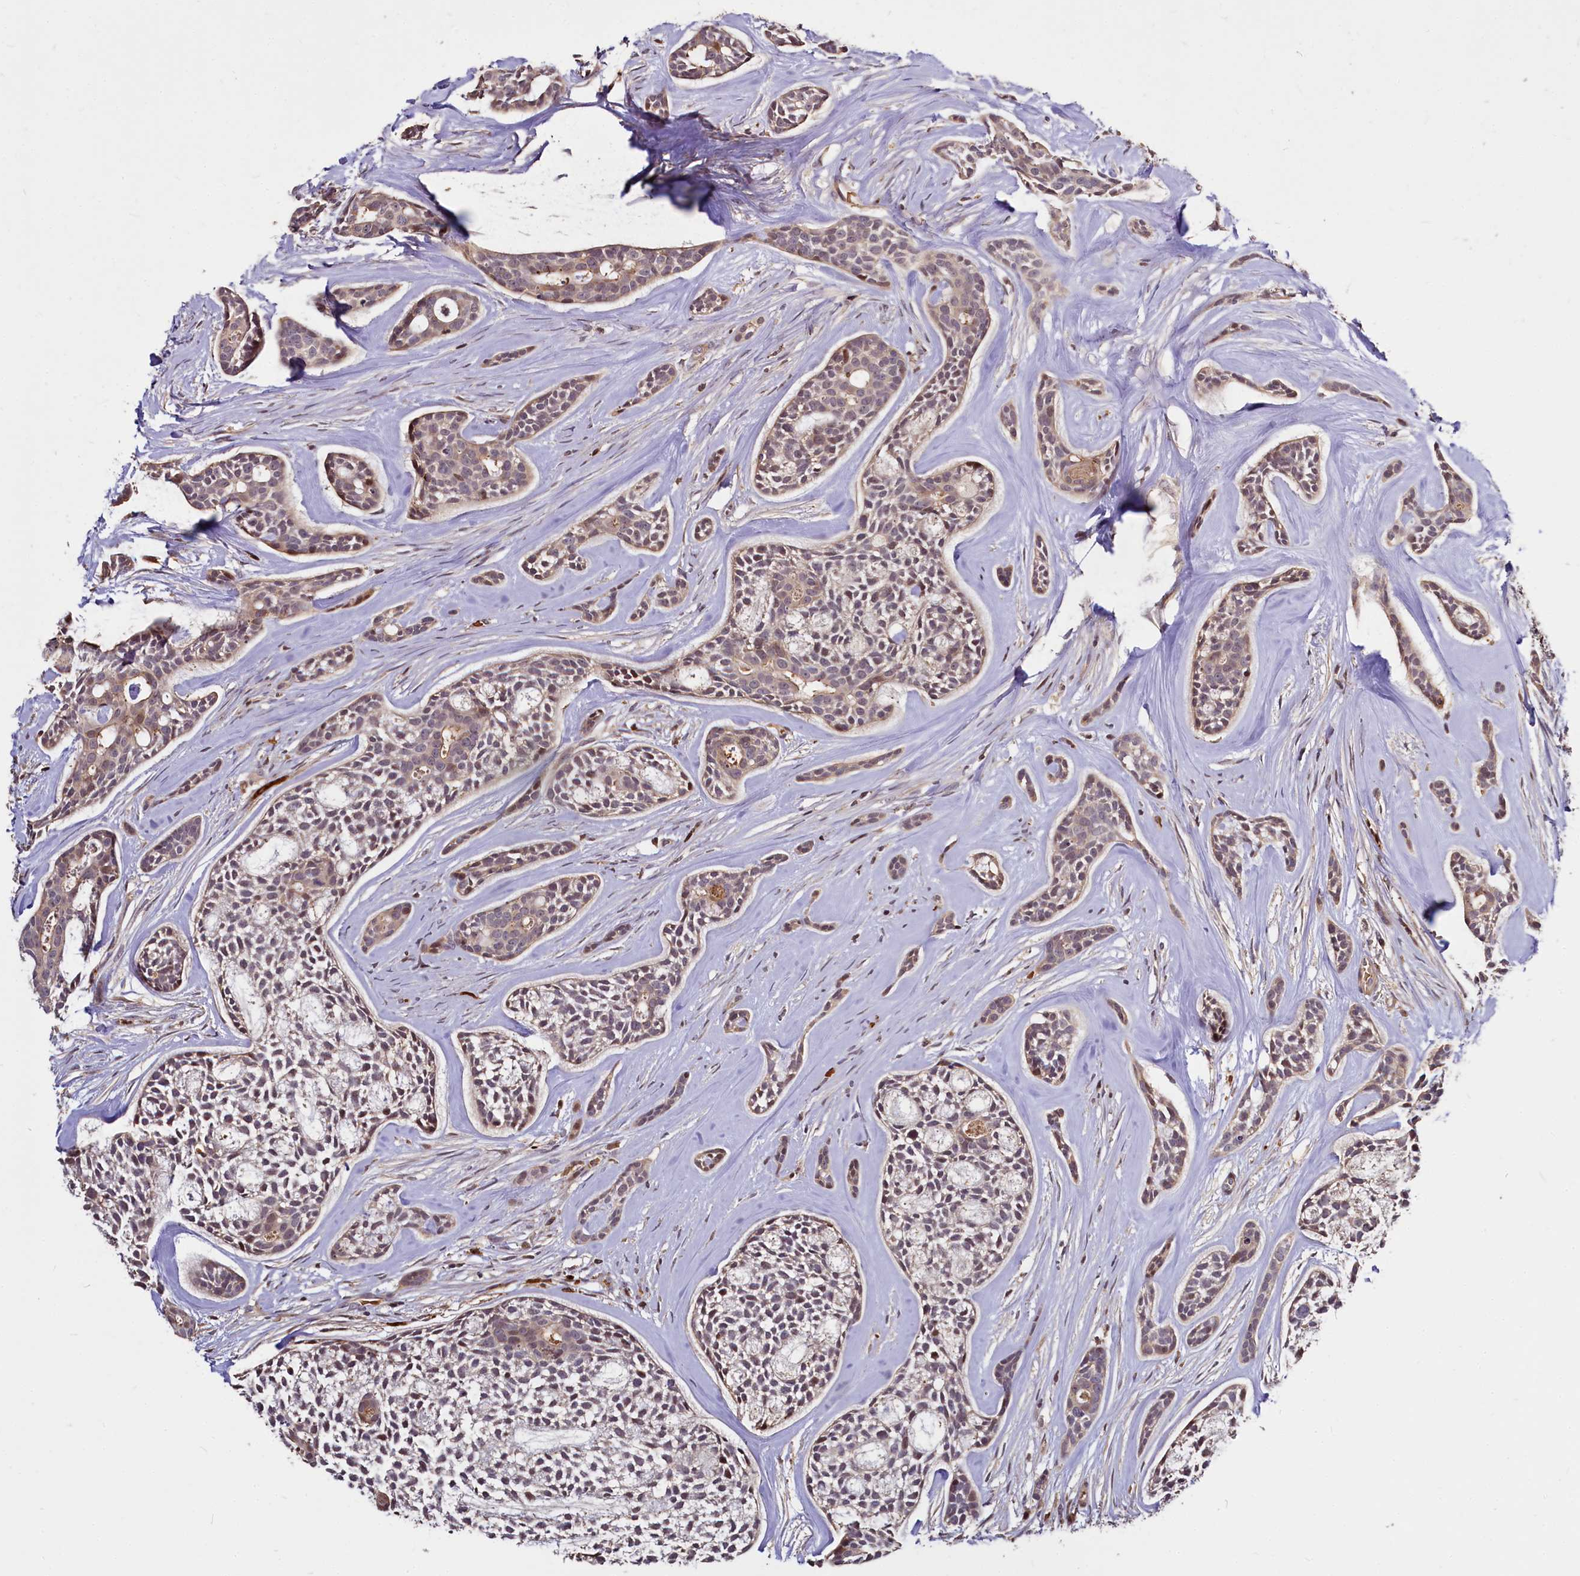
{"staining": {"intensity": "weak", "quantity": ">75%", "location": "cytoplasmic/membranous"}, "tissue": "head and neck cancer", "cell_type": "Tumor cells", "image_type": "cancer", "snomed": [{"axis": "morphology", "description": "Adenocarcinoma, NOS"}, {"axis": "topography", "description": "Subcutis"}, {"axis": "topography", "description": "Head-Neck"}], "caption": "Protein analysis of head and neck cancer tissue shows weak cytoplasmic/membranous positivity in approximately >75% of tumor cells.", "gene": "ATG101", "patient": {"sex": "female", "age": 73}}